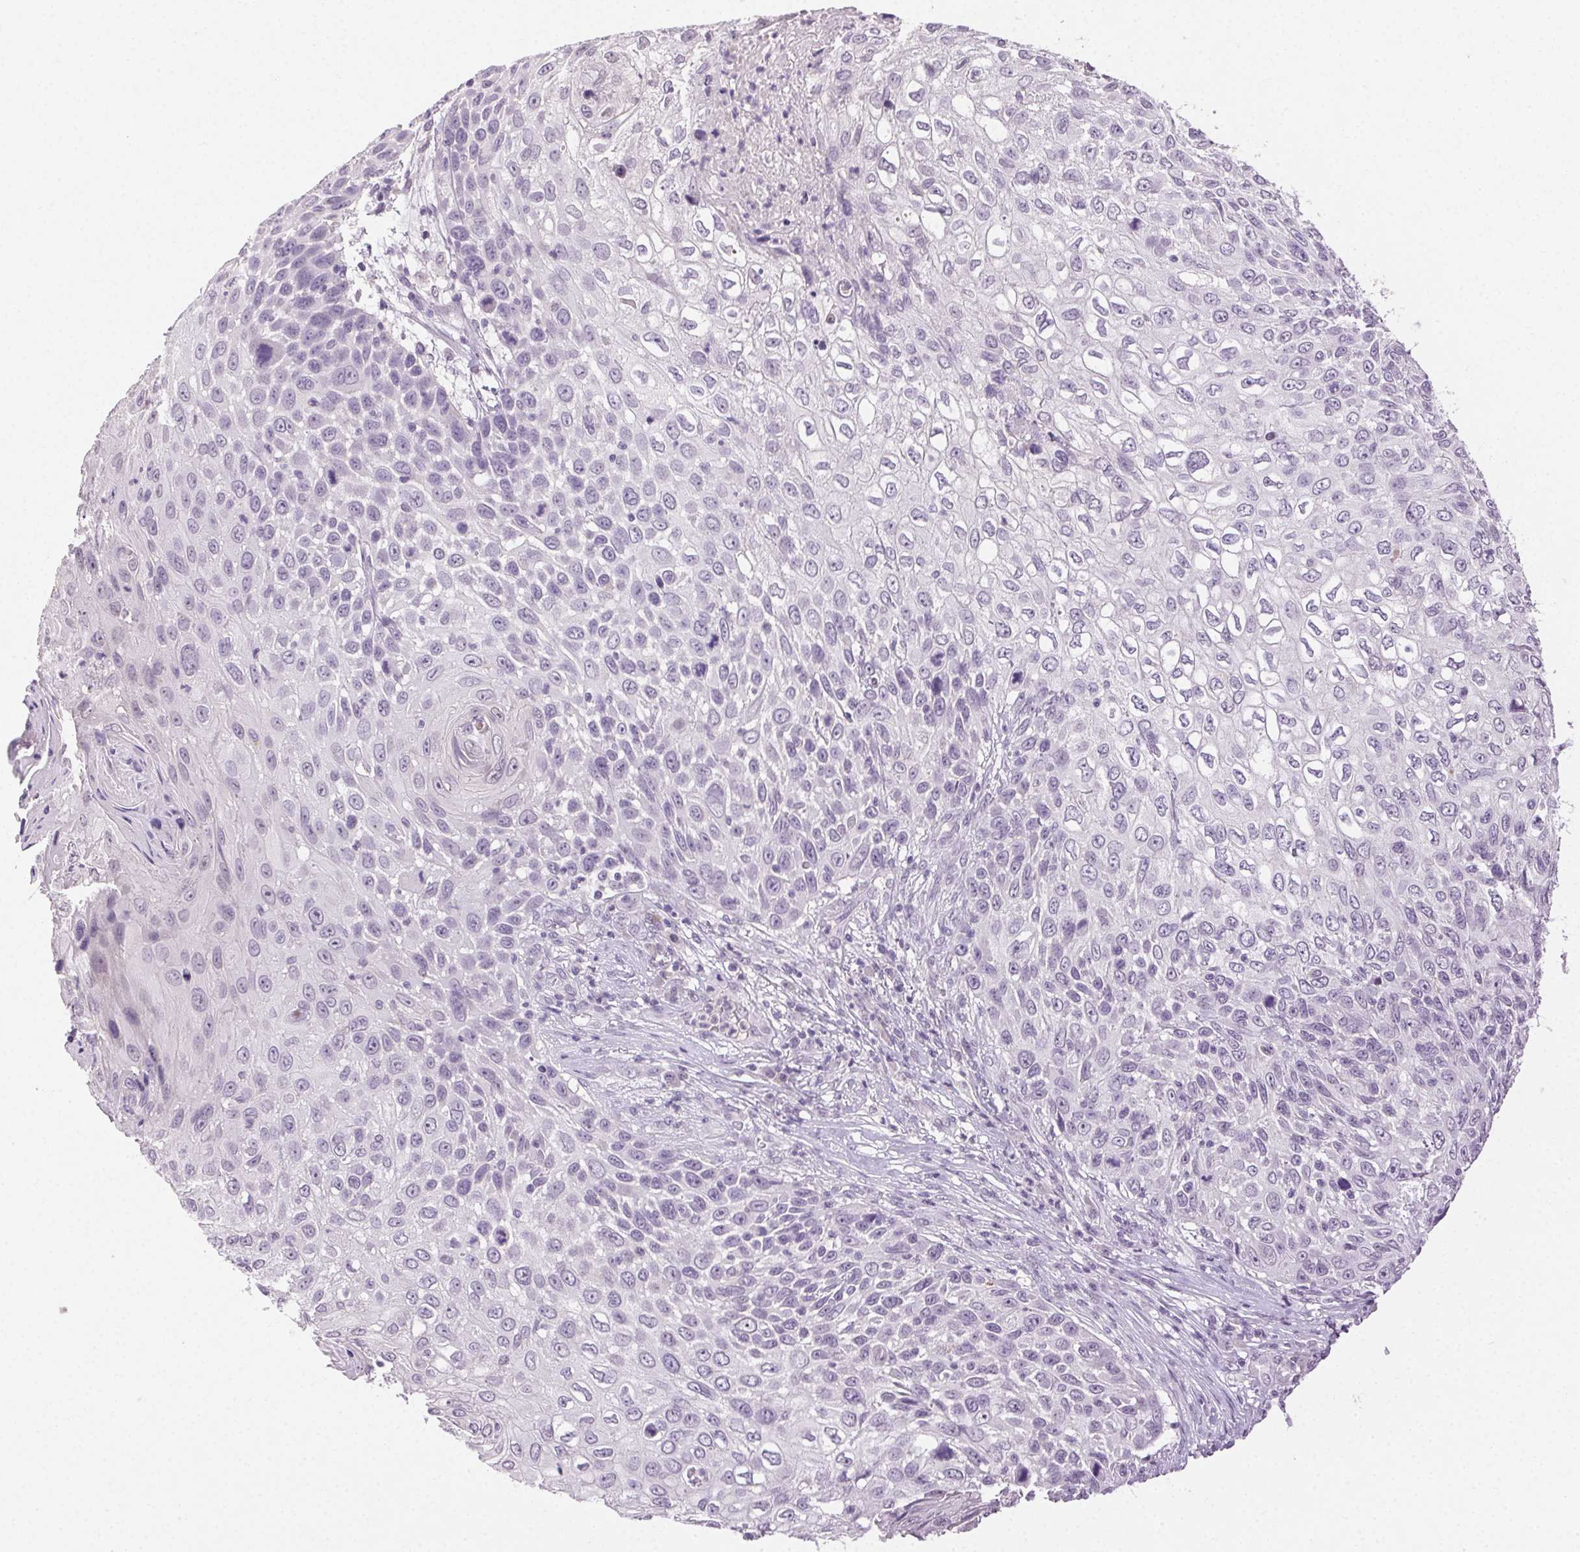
{"staining": {"intensity": "negative", "quantity": "none", "location": "none"}, "tissue": "skin cancer", "cell_type": "Tumor cells", "image_type": "cancer", "snomed": [{"axis": "morphology", "description": "Squamous cell carcinoma, NOS"}, {"axis": "topography", "description": "Skin"}], "caption": "Tumor cells show no significant protein staining in skin cancer (squamous cell carcinoma).", "gene": "CLDN10", "patient": {"sex": "male", "age": 92}}